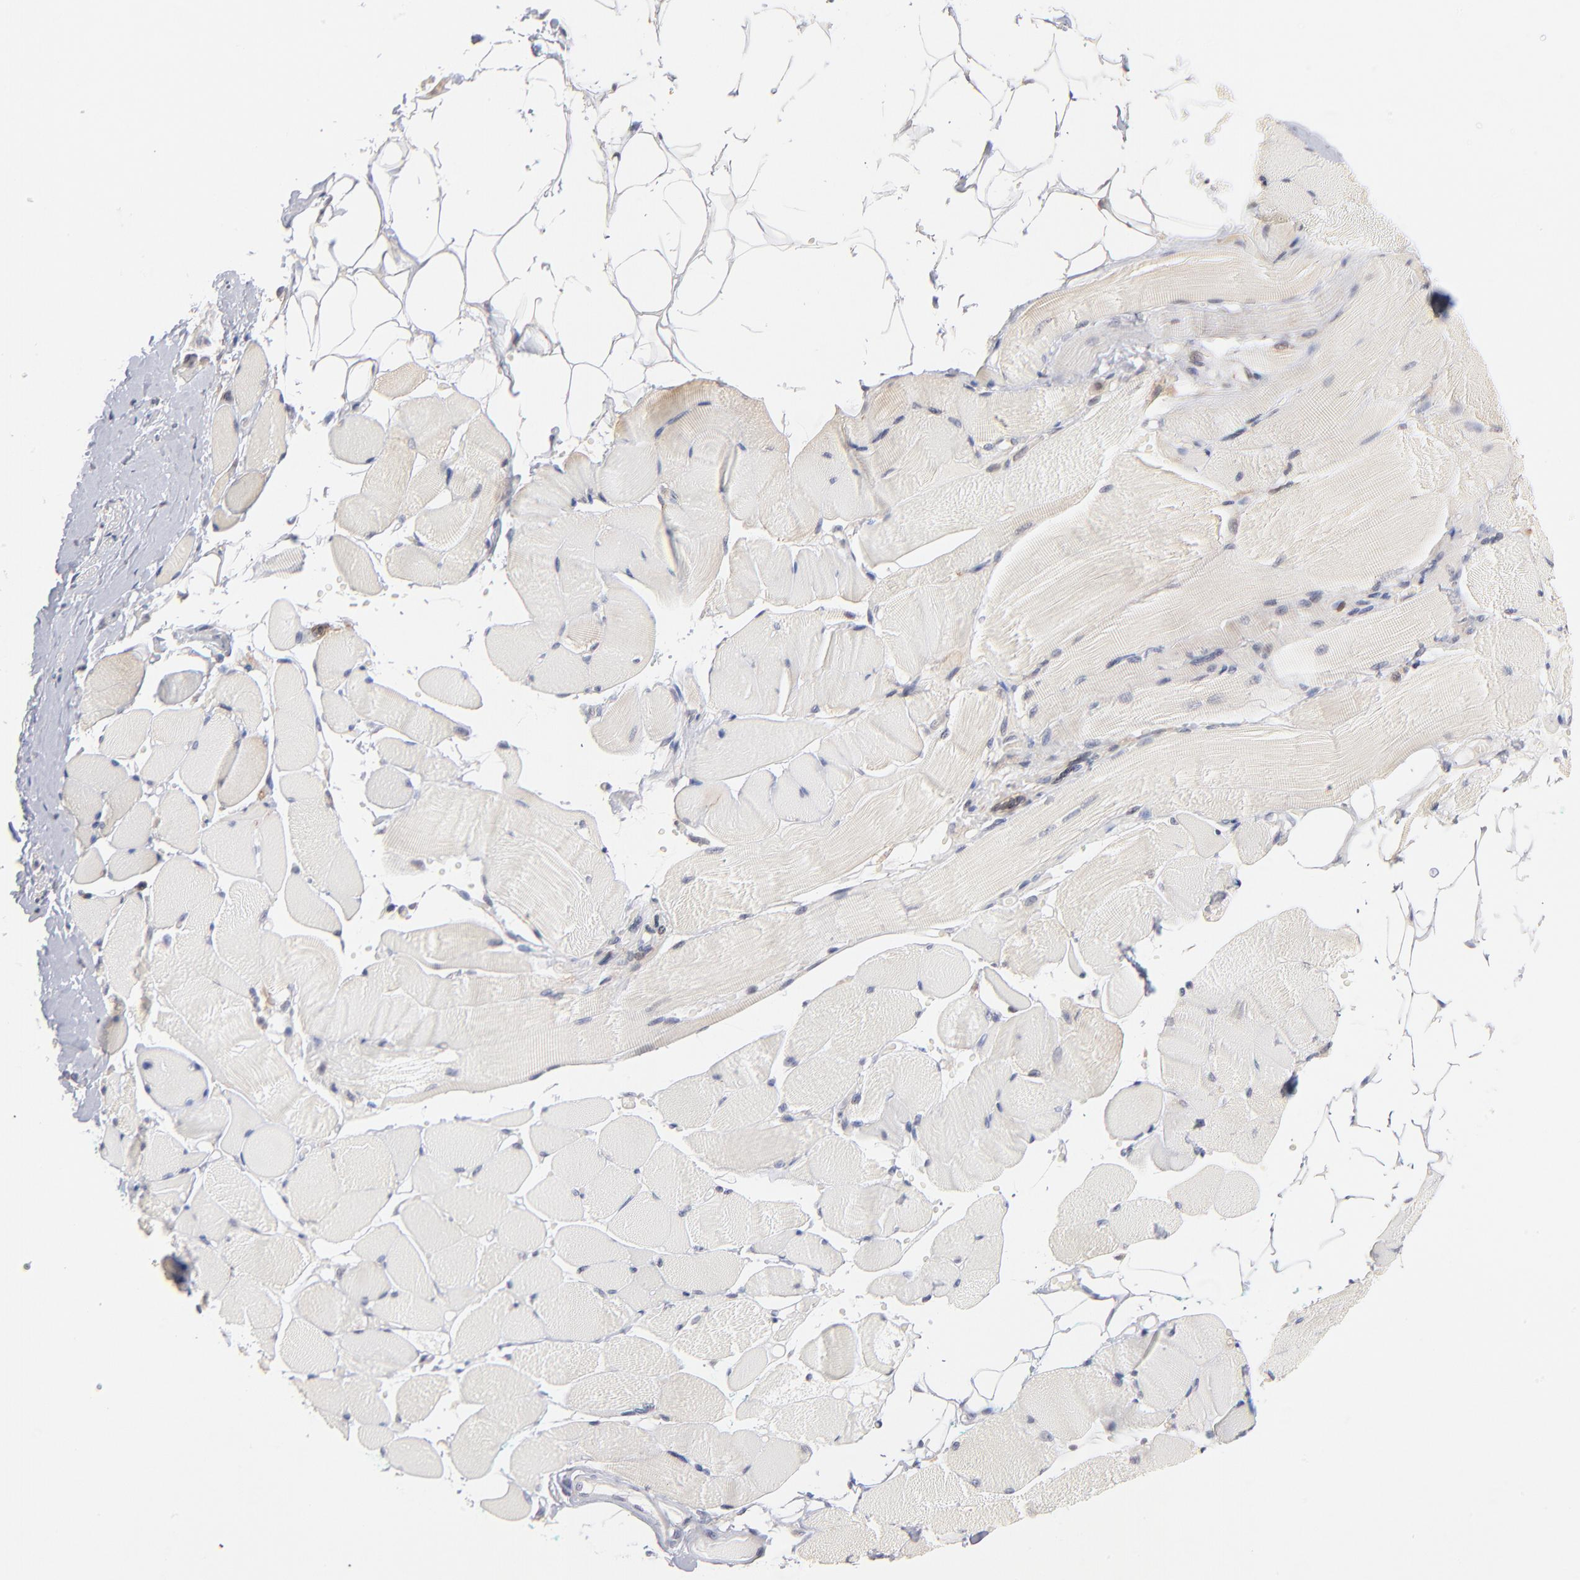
{"staining": {"intensity": "negative", "quantity": "none", "location": "none"}, "tissue": "skeletal muscle", "cell_type": "Myocytes", "image_type": "normal", "snomed": [{"axis": "morphology", "description": "Normal tissue, NOS"}, {"axis": "topography", "description": "Skeletal muscle"}, {"axis": "topography", "description": "Peripheral nerve tissue"}], "caption": "This is an immunohistochemistry (IHC) image of normal human skeletal muscle. There is no staining in myocytes.", "gene": "WIPF1", "patient": {"sex": "female", "age": 84}}